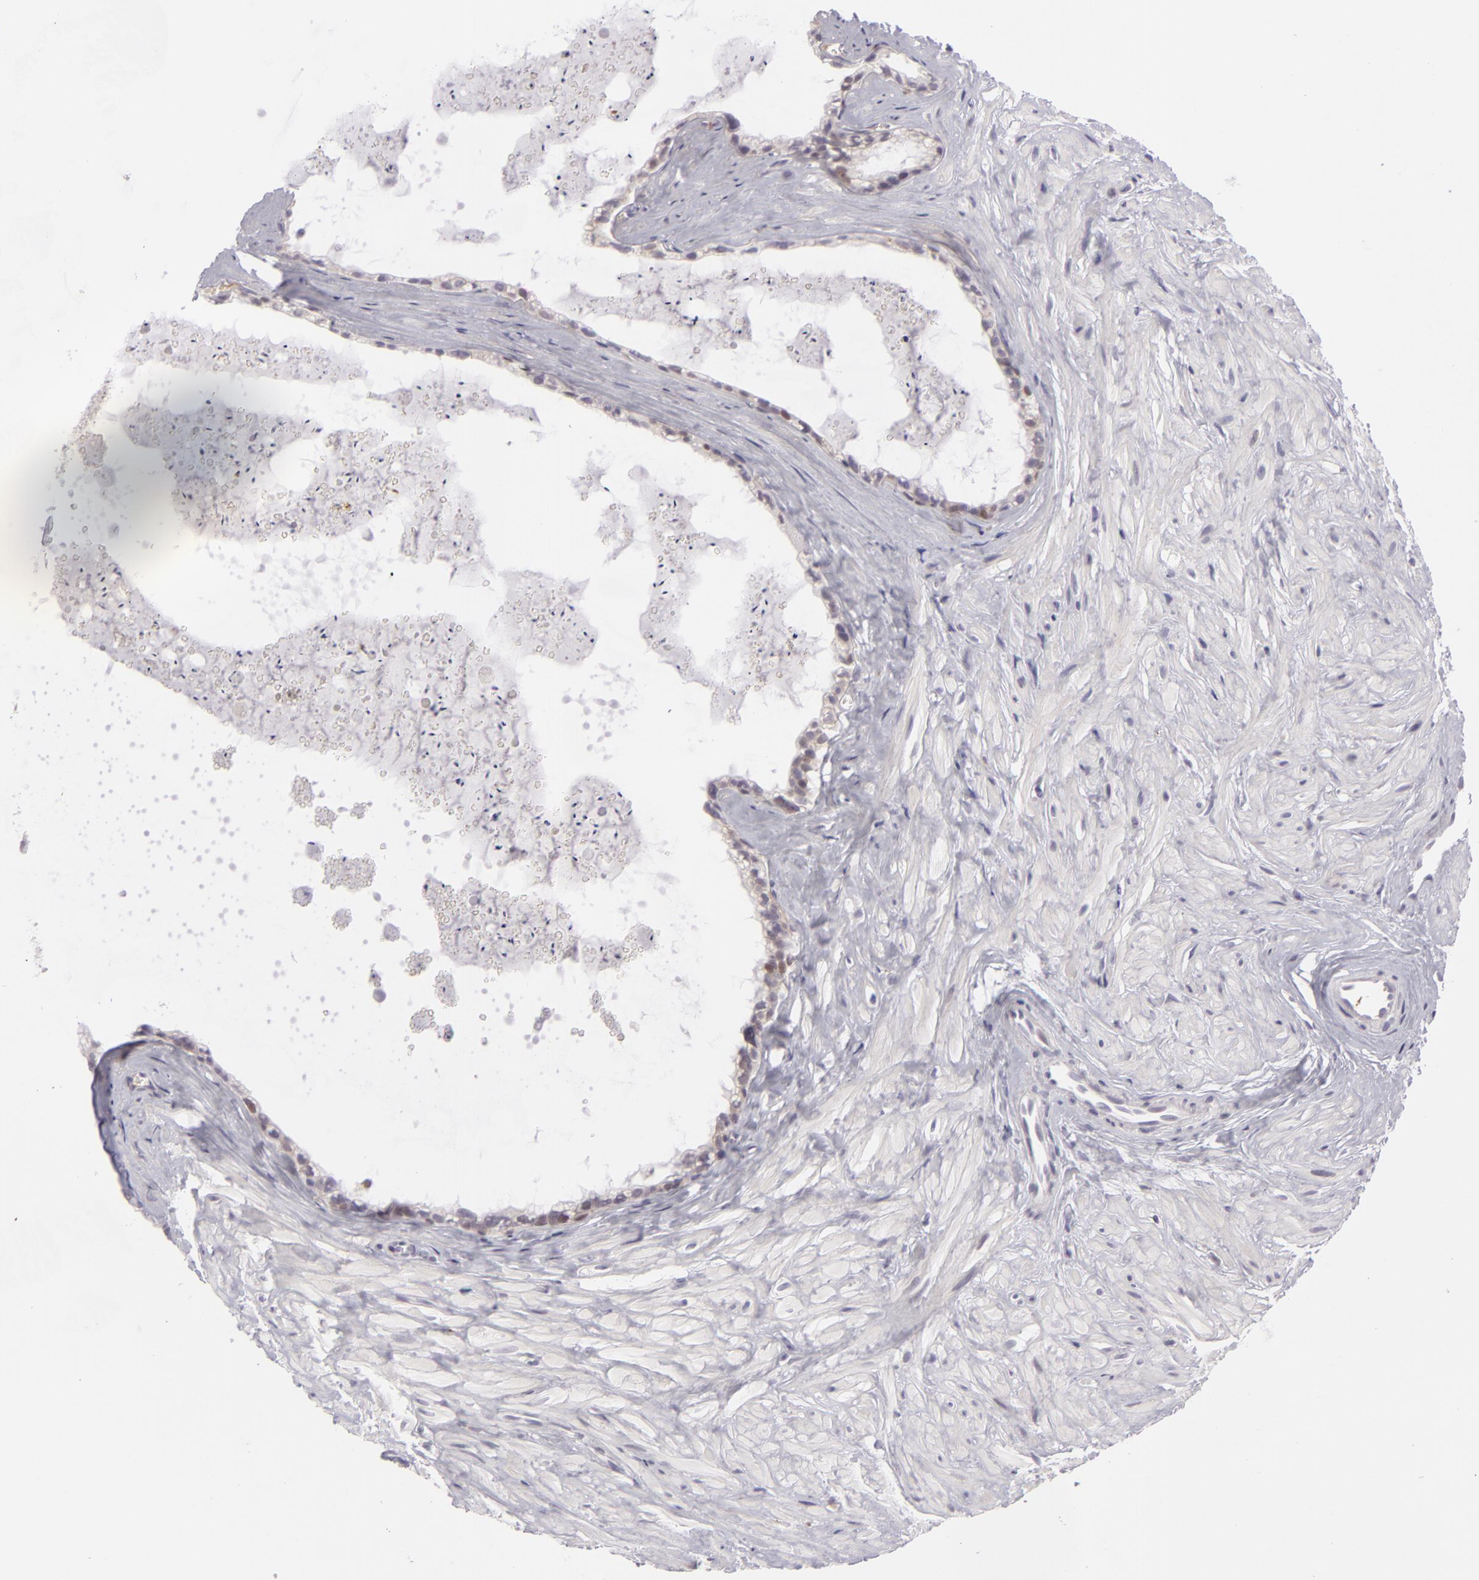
{"staining": {"intensity": "weak", "quantity": "<25%", "location": "cytoplasmic/membranous"}, "tissue": "seminal vesicle", "cell_type": "Glandular cells", "image_type": "normal", "snomed": [{"axis": "morphology", "description": "Normal tissue, NOS"}, {"axis": "topography", "description": "Seminal veicle"}], "caption": "DAB (3,3'-diaminobenzidine) immunohistochemical staining of normal human seminal vesicle shows no significant expression in glandular cells.", "gene": "CTNNB1", "patient": {"sex": "male", "age": 60}}